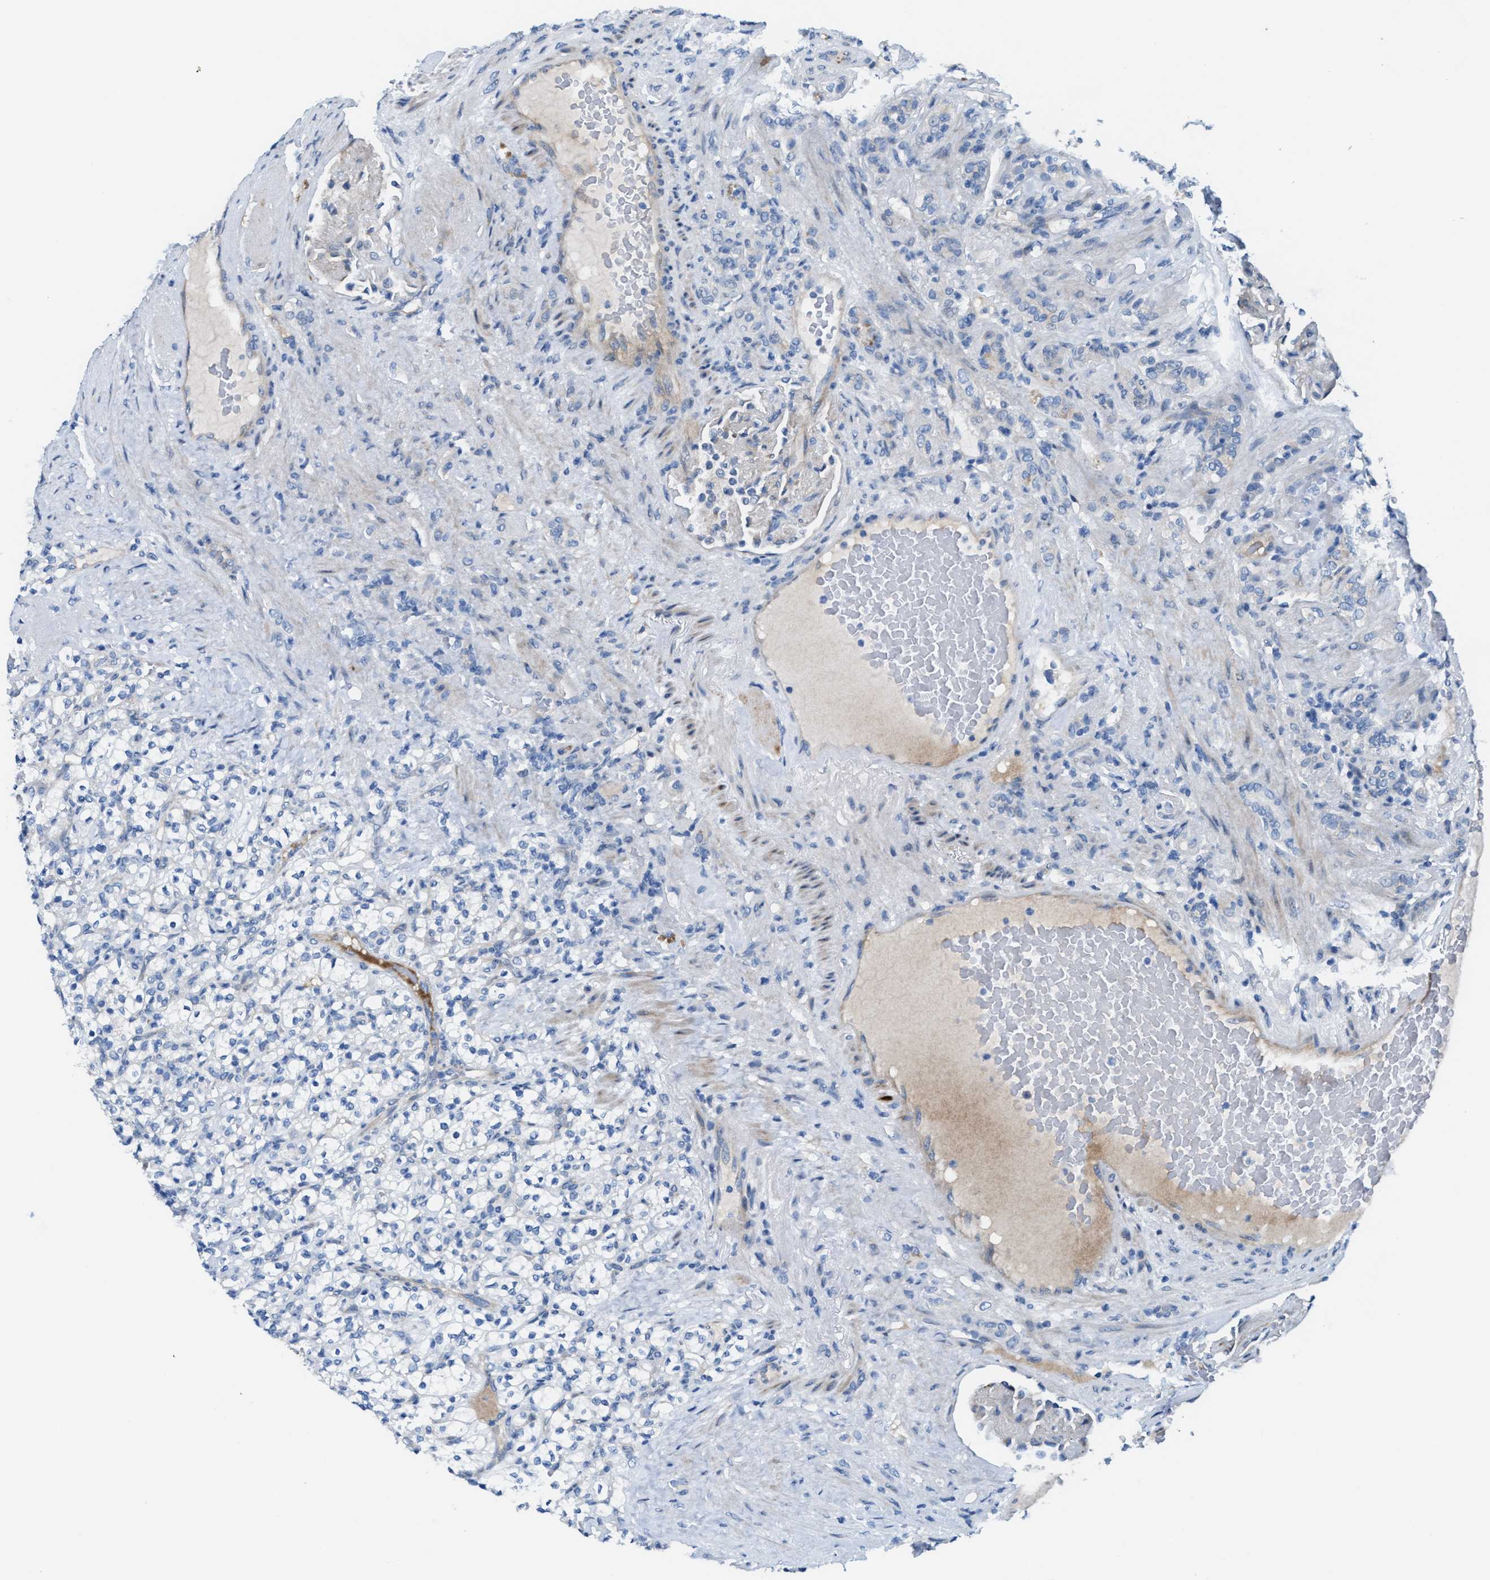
{"staining": {"intensity": "negative", "quantity": "none", "location": "none"}, "tissue": "renal cancer", "cell_type": "Tumor cells", "image_type": "cancer", "snomed": [{"axis": "morphology", "description": "Normal tissue, NOS"}, {"axis": "morphology", "description": "Adenocarcinoma, NOS"}, {"axis": "topography", "description": "Kidney"}], "caption": "Renal cancer stained for a protein using immunohistochemistry (IHC) shows no positivity tumor cells.", "gene": "MPP3", "patient": {"sex": "female", "age": 72}}